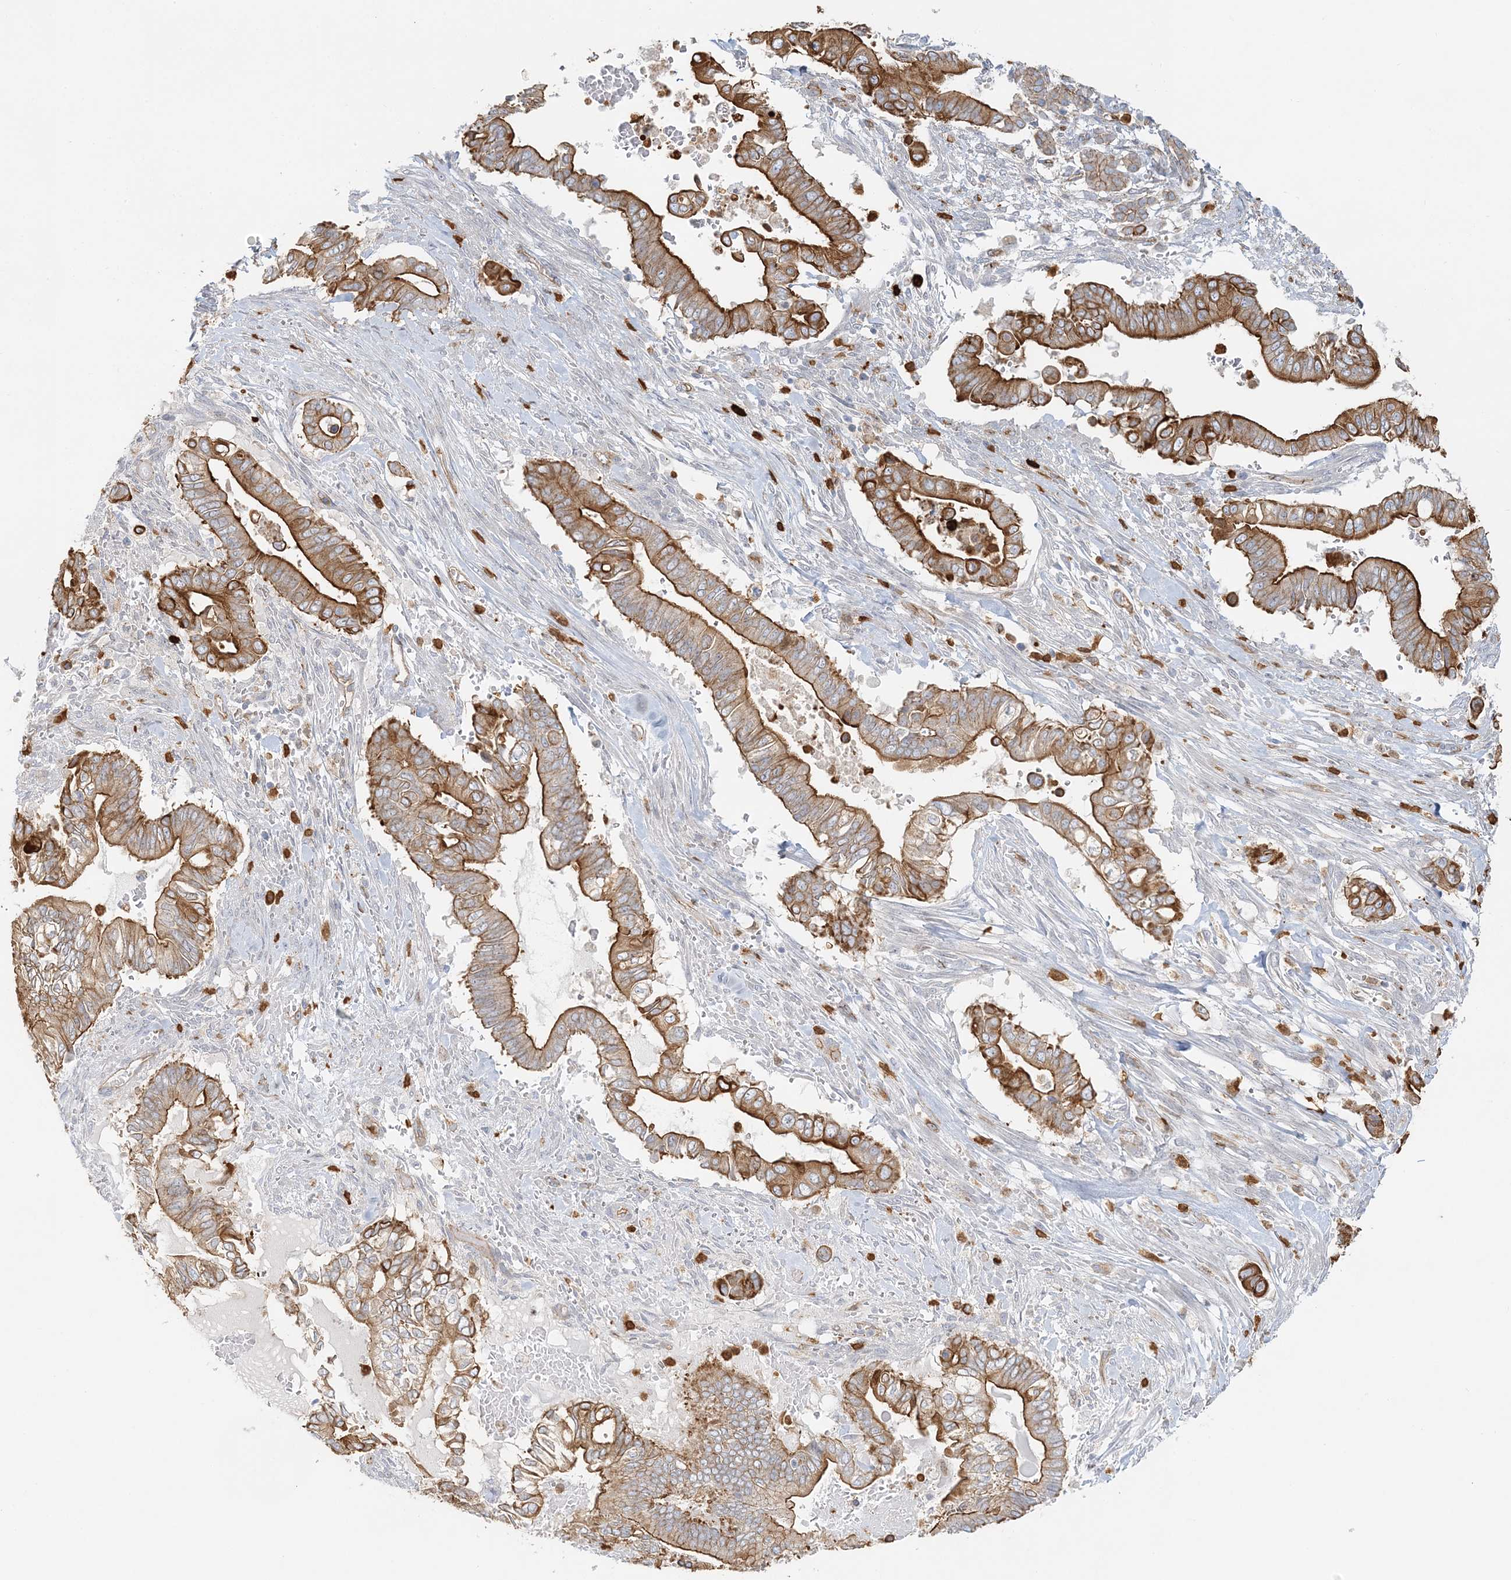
{"staining": {"intensity": "strong", "quantity": ">75%", "location": "cytoplasmic/membranous"}, "tissue": "pancreatic cancer", "cell_type": "Tumor cells", "image_type": "cancer", "snomed": [{"axis": "morphology", "description": "Adenocarcinoma, NOS"}, {"axis": "topography", "description": "Pancreas"}], "caption": "Adenocarcinoma (pancreatic) was stained to show a protein in brown. There is high levels of strong cytoplasmic/membranous staining in approximately >75% of tumor cells. The protein of interest is stained brown, and the nuclei are stained in blue (DAB (3,3'-diaminobenzidine) IHC with brightfield microscopy, high magnification).", "gene": "DNAH1", "patient": {"sex": "male", "age": 68}}